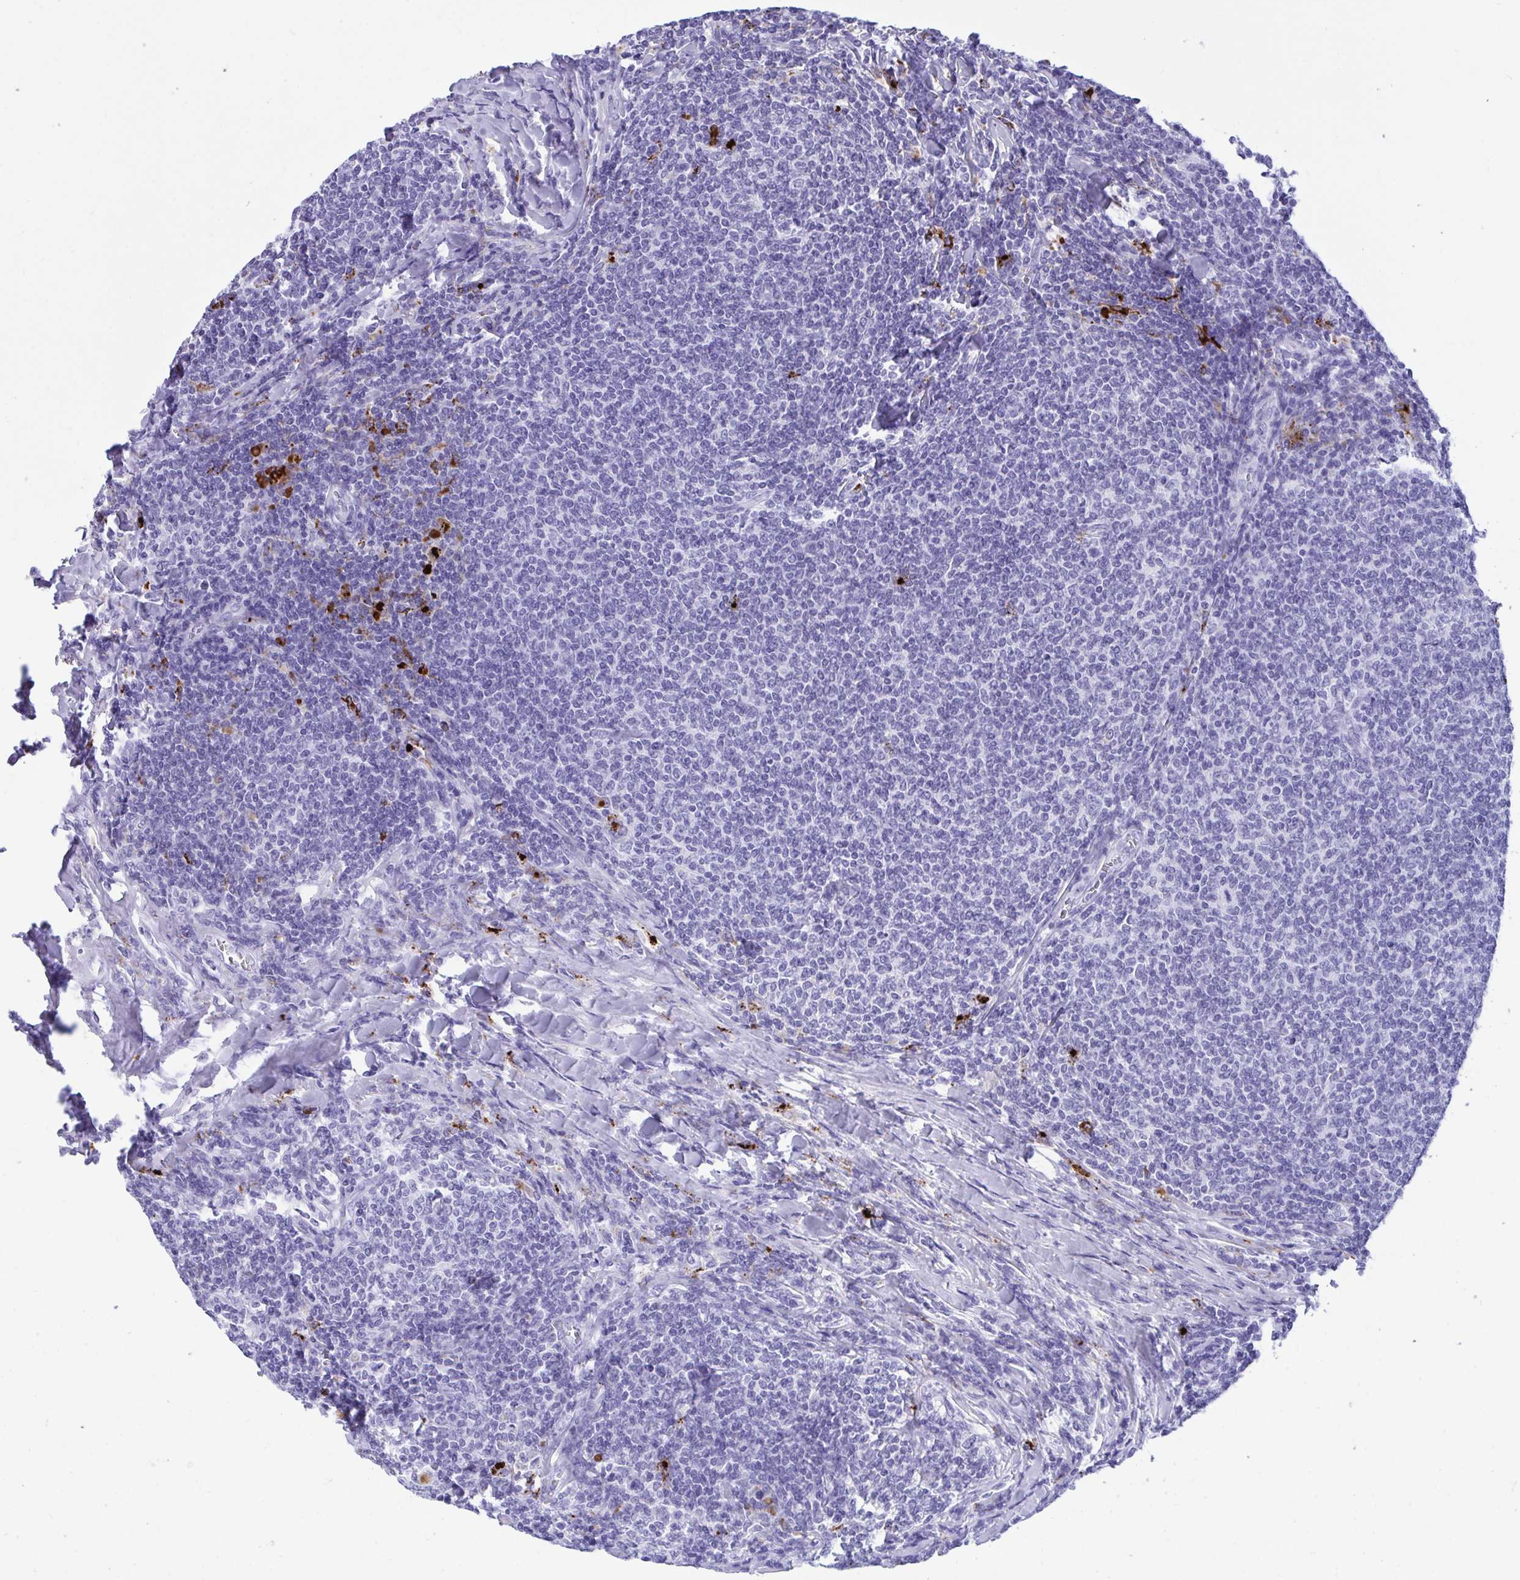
{"staining": {"intensity": "negative", "quantity": "none", "location": "none"}, "tissue": "lymphoma", "cell_type": "Tumor cells", "image_type": "cancer", "snomed": [{"axis": "morphology", "description": "Malignant lymphoma, non-Hodgkin's type, Low grade"}, {"axis": "topography", "description": "Lymph node"}], "caption": "There is no significant positivity in tumor cells of lymphoma.", "gene": "CPVL", "patient": {"sex": "male", "age": 52}}